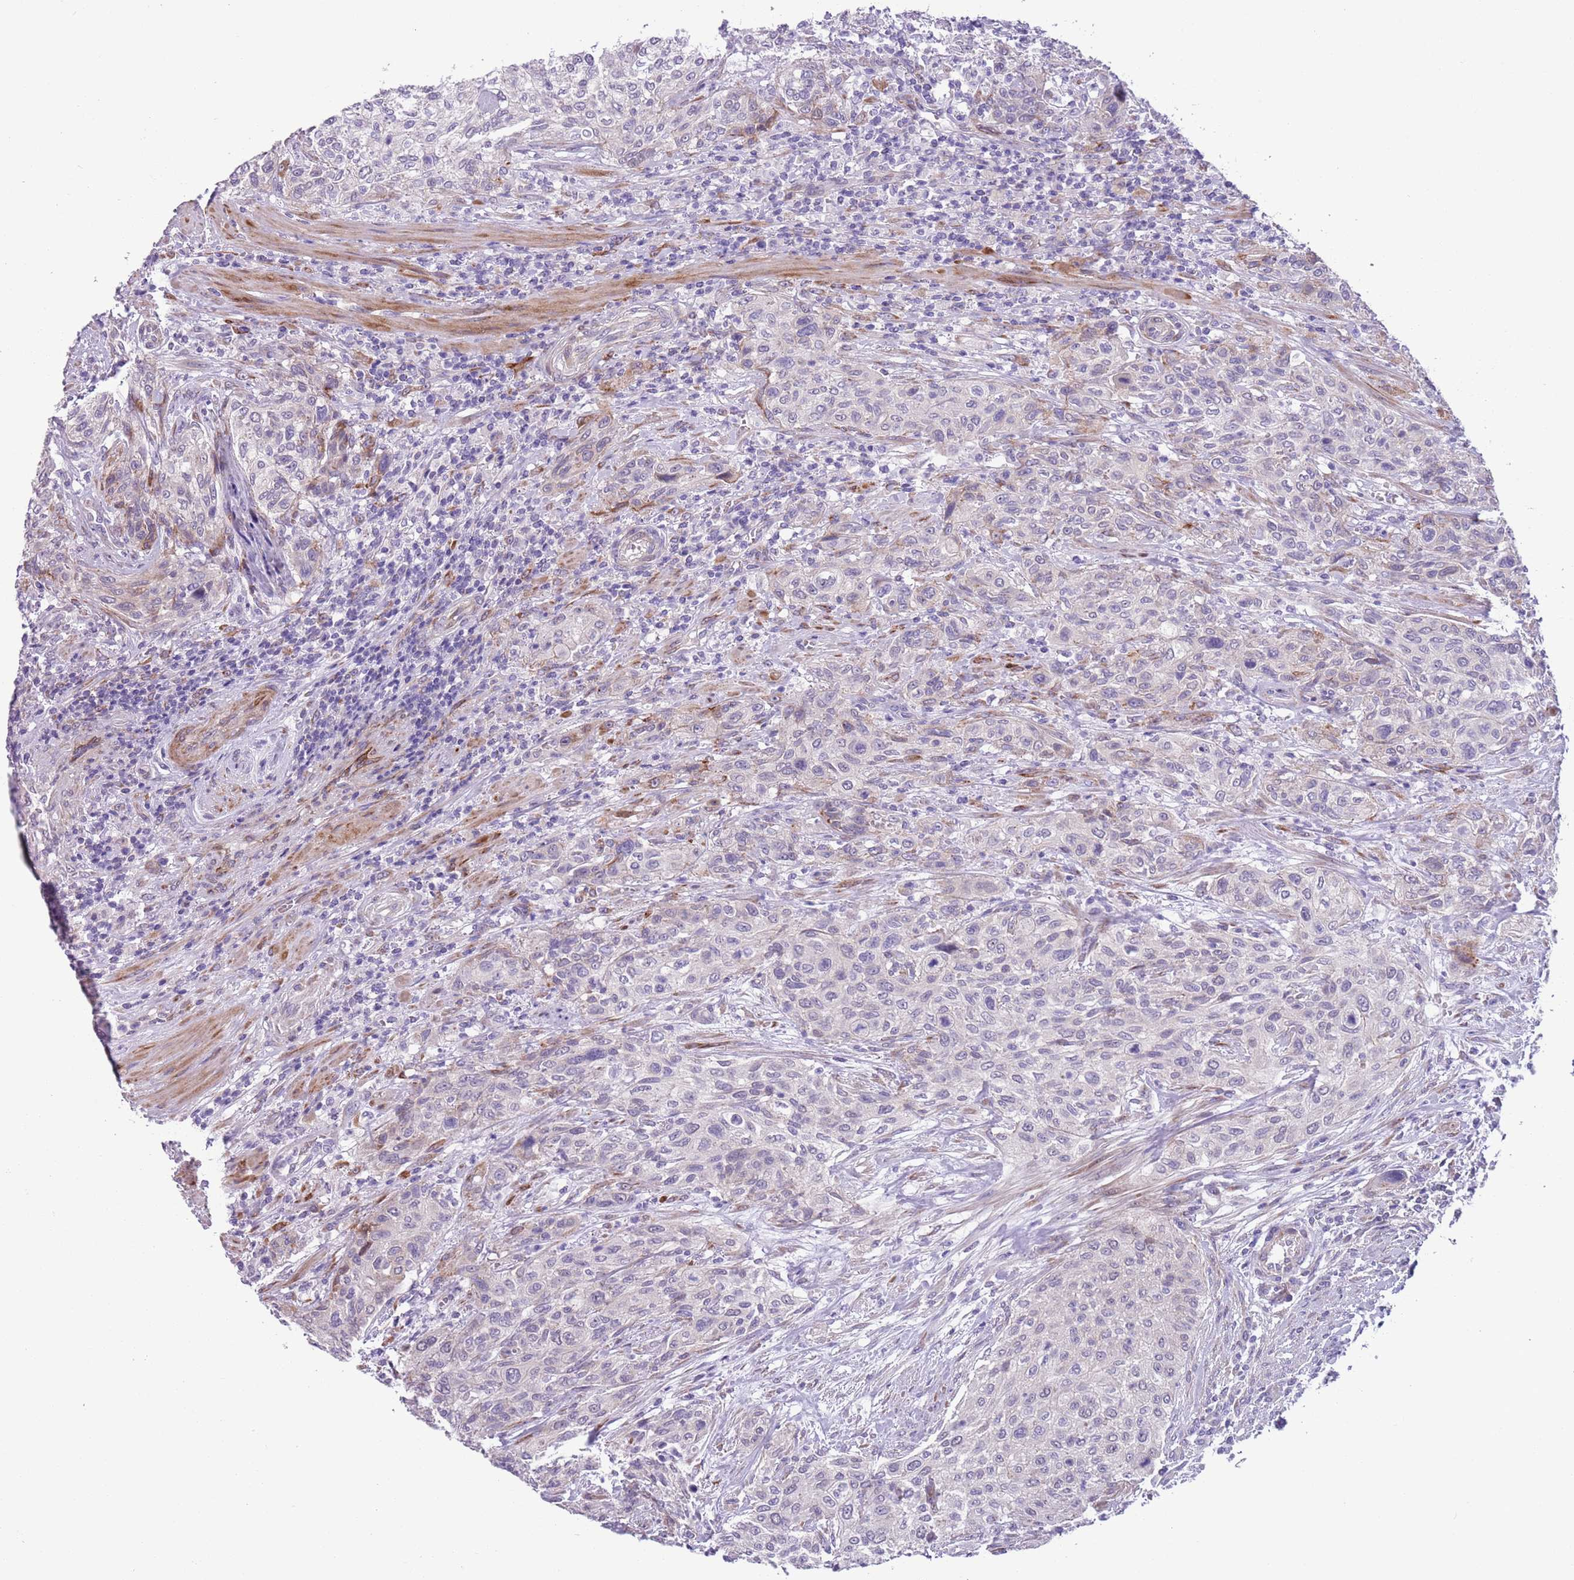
{"staining": {"intensity": "negative", "quantity": "none", "location": "none"}, "tissue": "urothelial cancer", "cell_type": "Tumor cells", "image_type": "cancer", "snomed": [{"axis": "morphology", "description": "Normal tissue, NOS"}, {"axis": "morphology", "description": "Urothelial carcinoma, NOS"}, {"axis": "topography", "description": "Urinary bladder"}, {"axis": "topography", "description": "Peripheral nerve tissue"}], "caption": "Tumor cells are negative for protein expression in human transitional cell carcinoma.", "gene": "MRPL32", "patient": {"sex": "male", "age": 35}}